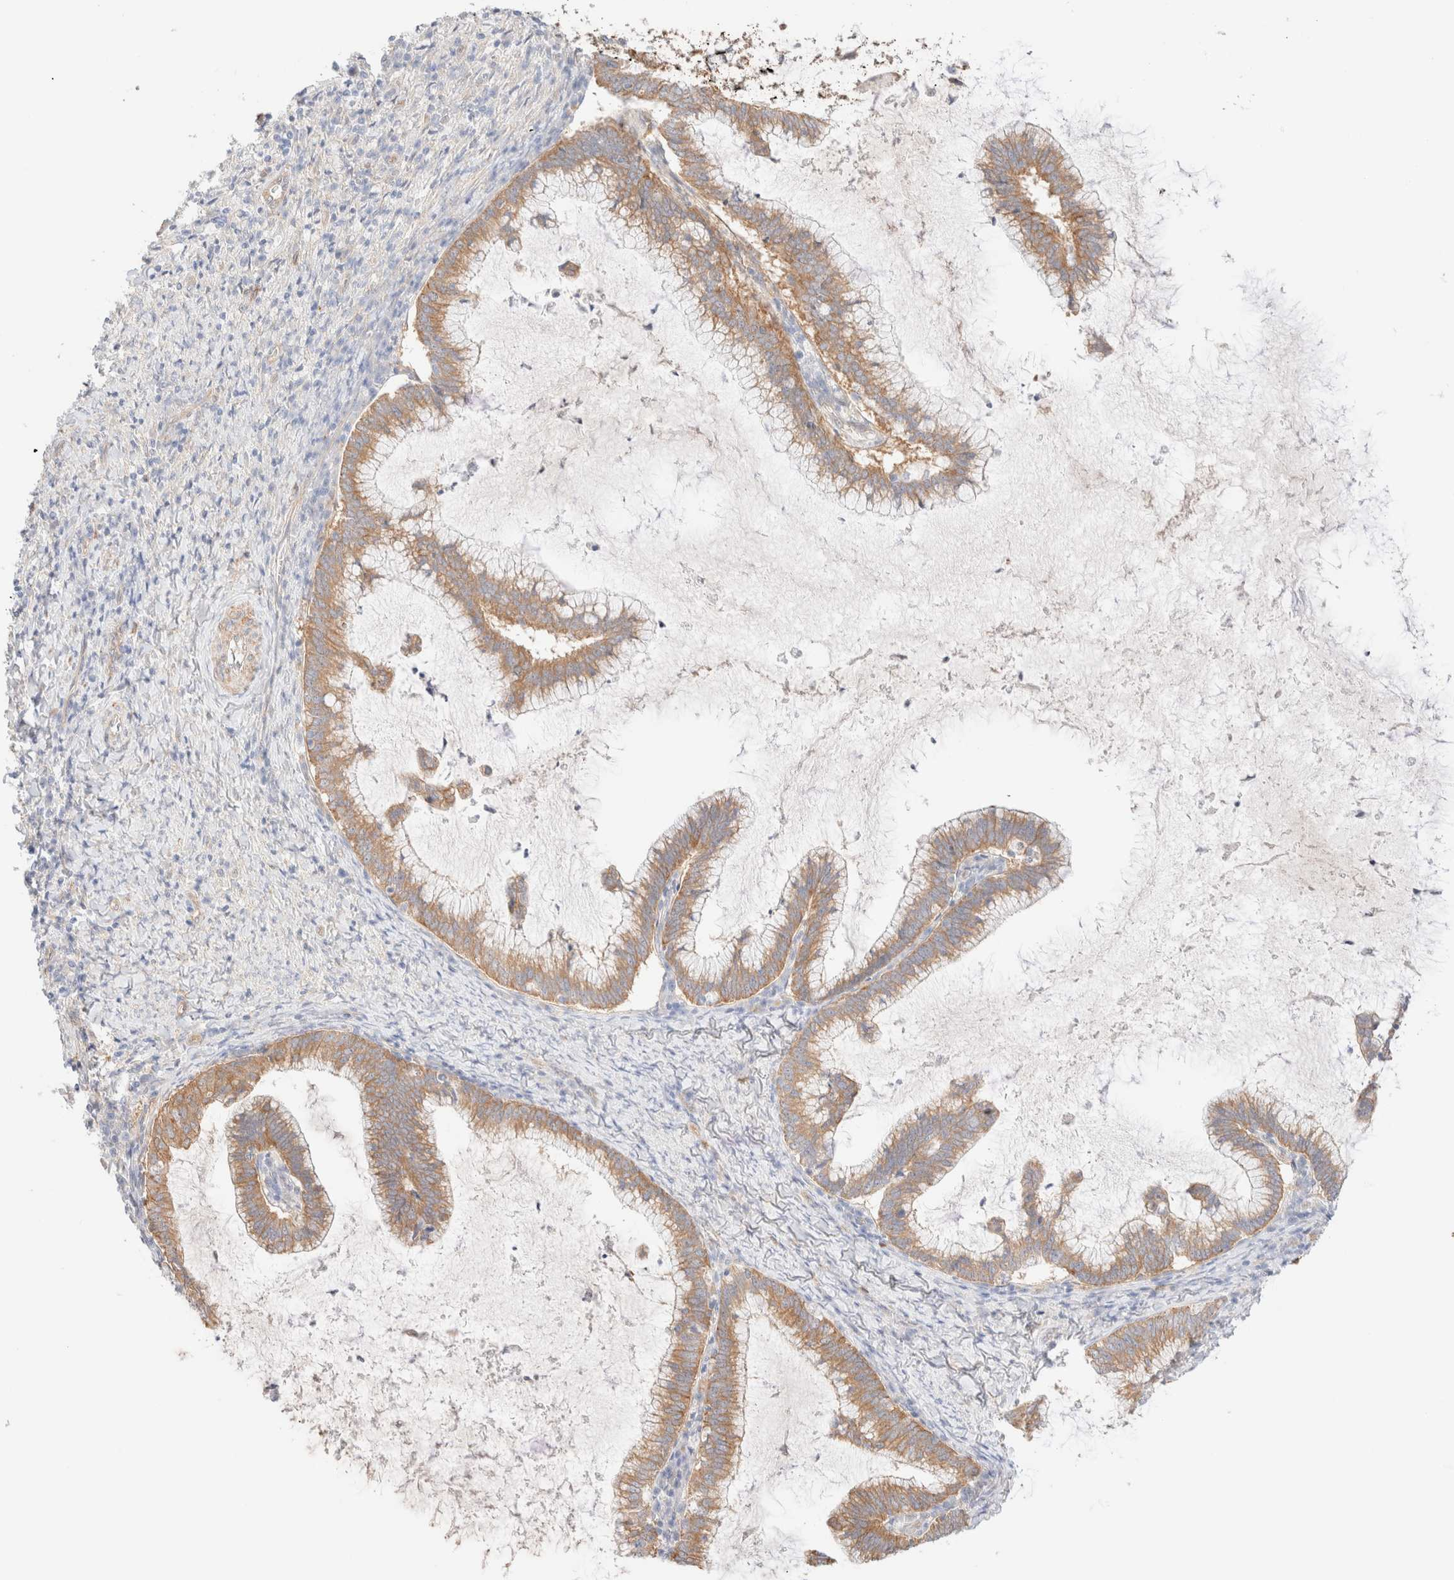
{"staining": {"intensity": "moderate", "quantity": ">75%", "location": "cytoplasmic/membranous"}, "tissue": "cervical cancer", "cell_type": "Tumor cells", "image_type": "cancer", "snomed": [{"axis": "morphology", "description": "Adenocarcinoma, NOS"}, {"axis": "topography", "description": "Cervix"}], "caption": "Cervical cancer (adenocarcinoma) stained for a protein displays moderate cytoplasmic/membranous positivity in tumor cells. Nuclei are stained in blue.", "gene": "NIBAN2", "patient": {"sex": "female", "age": 36}}